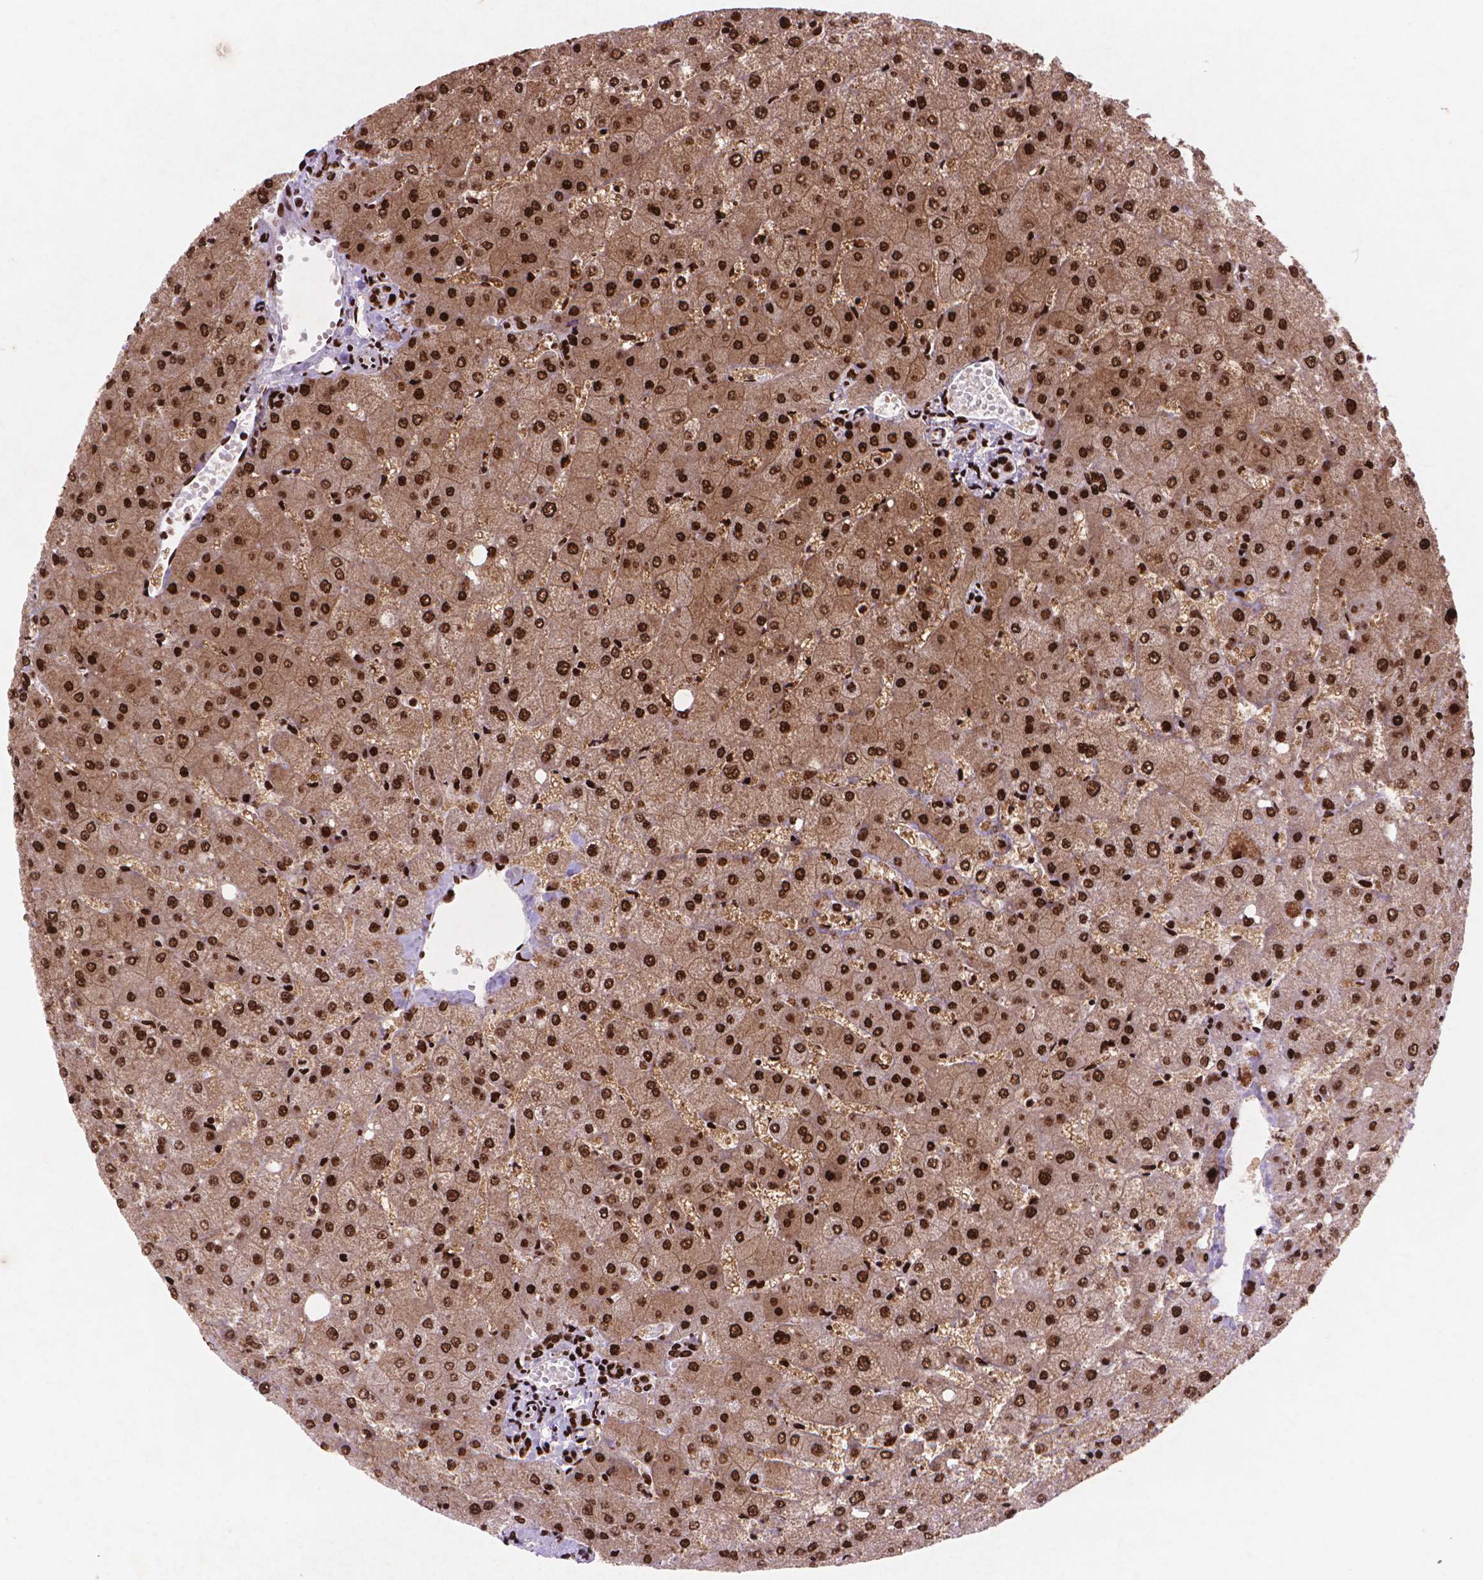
{"staining": {"intensity": "strong", "quantity": ">75%", "location": "nuclear"}, "tissue": "liver", "cell_type": "Cholangiocytes", "image_type": "normal", "snomed": [{"axis": "morphology", "description": "Normal tissue, NOS"}, {"axis": "topography", "description": "Liver"}], "caption": "Immunohistochemical staining of normal liver reveals strong nuclear protein staining in approximately >75% of cholangiocytes. The staining was performed using DAB (3,3'-diaminobenzidine) to visualize the protein expression in brown, while the nuclei were stained in blue with hematoxylin (Magnification: 20x).", "gene": "CITED2", "patient": {"sex": "female", "age": 54}}